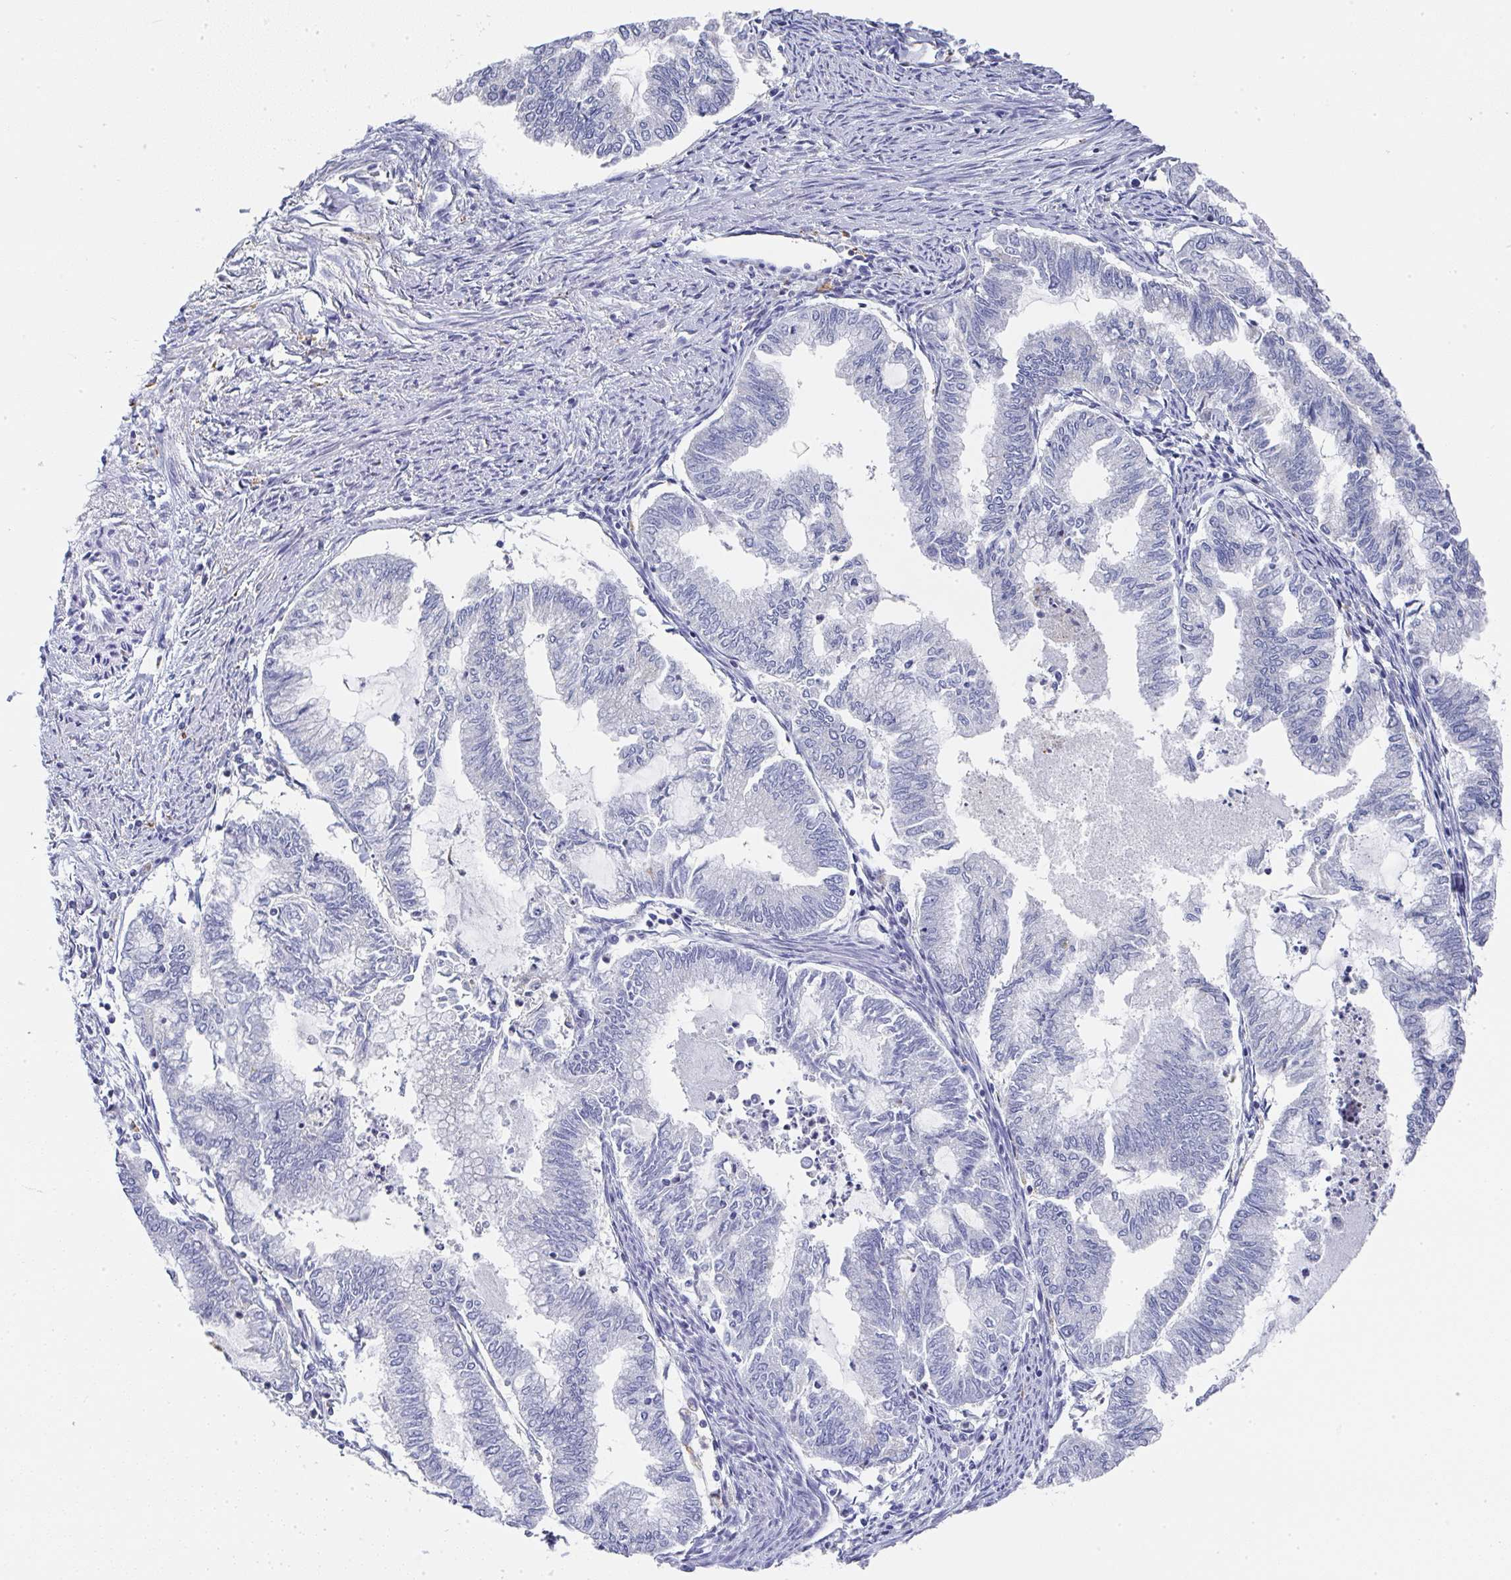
{"staining": {"intensity": "negative", "quantity": "none", "location": "none"}, "tissue": "endometrial cancer", "cell_type": "Tumor cells", "image_type": "cancer", "snomed": [{"axis": "morphology", "description": "Adenocarcinoma, NOS"}, {"axis": "topography", "description": "Endometrium"}], "caption": "IHC of endometrial cancer (adenocarcinoma) reveals no positivity in tumor cells. (DAB (3,3'-diaminobenzidine) IHC with hematoxylin counter stain).", "gene": "NCF1", "patient": {"sex": "female", "age": 79}}